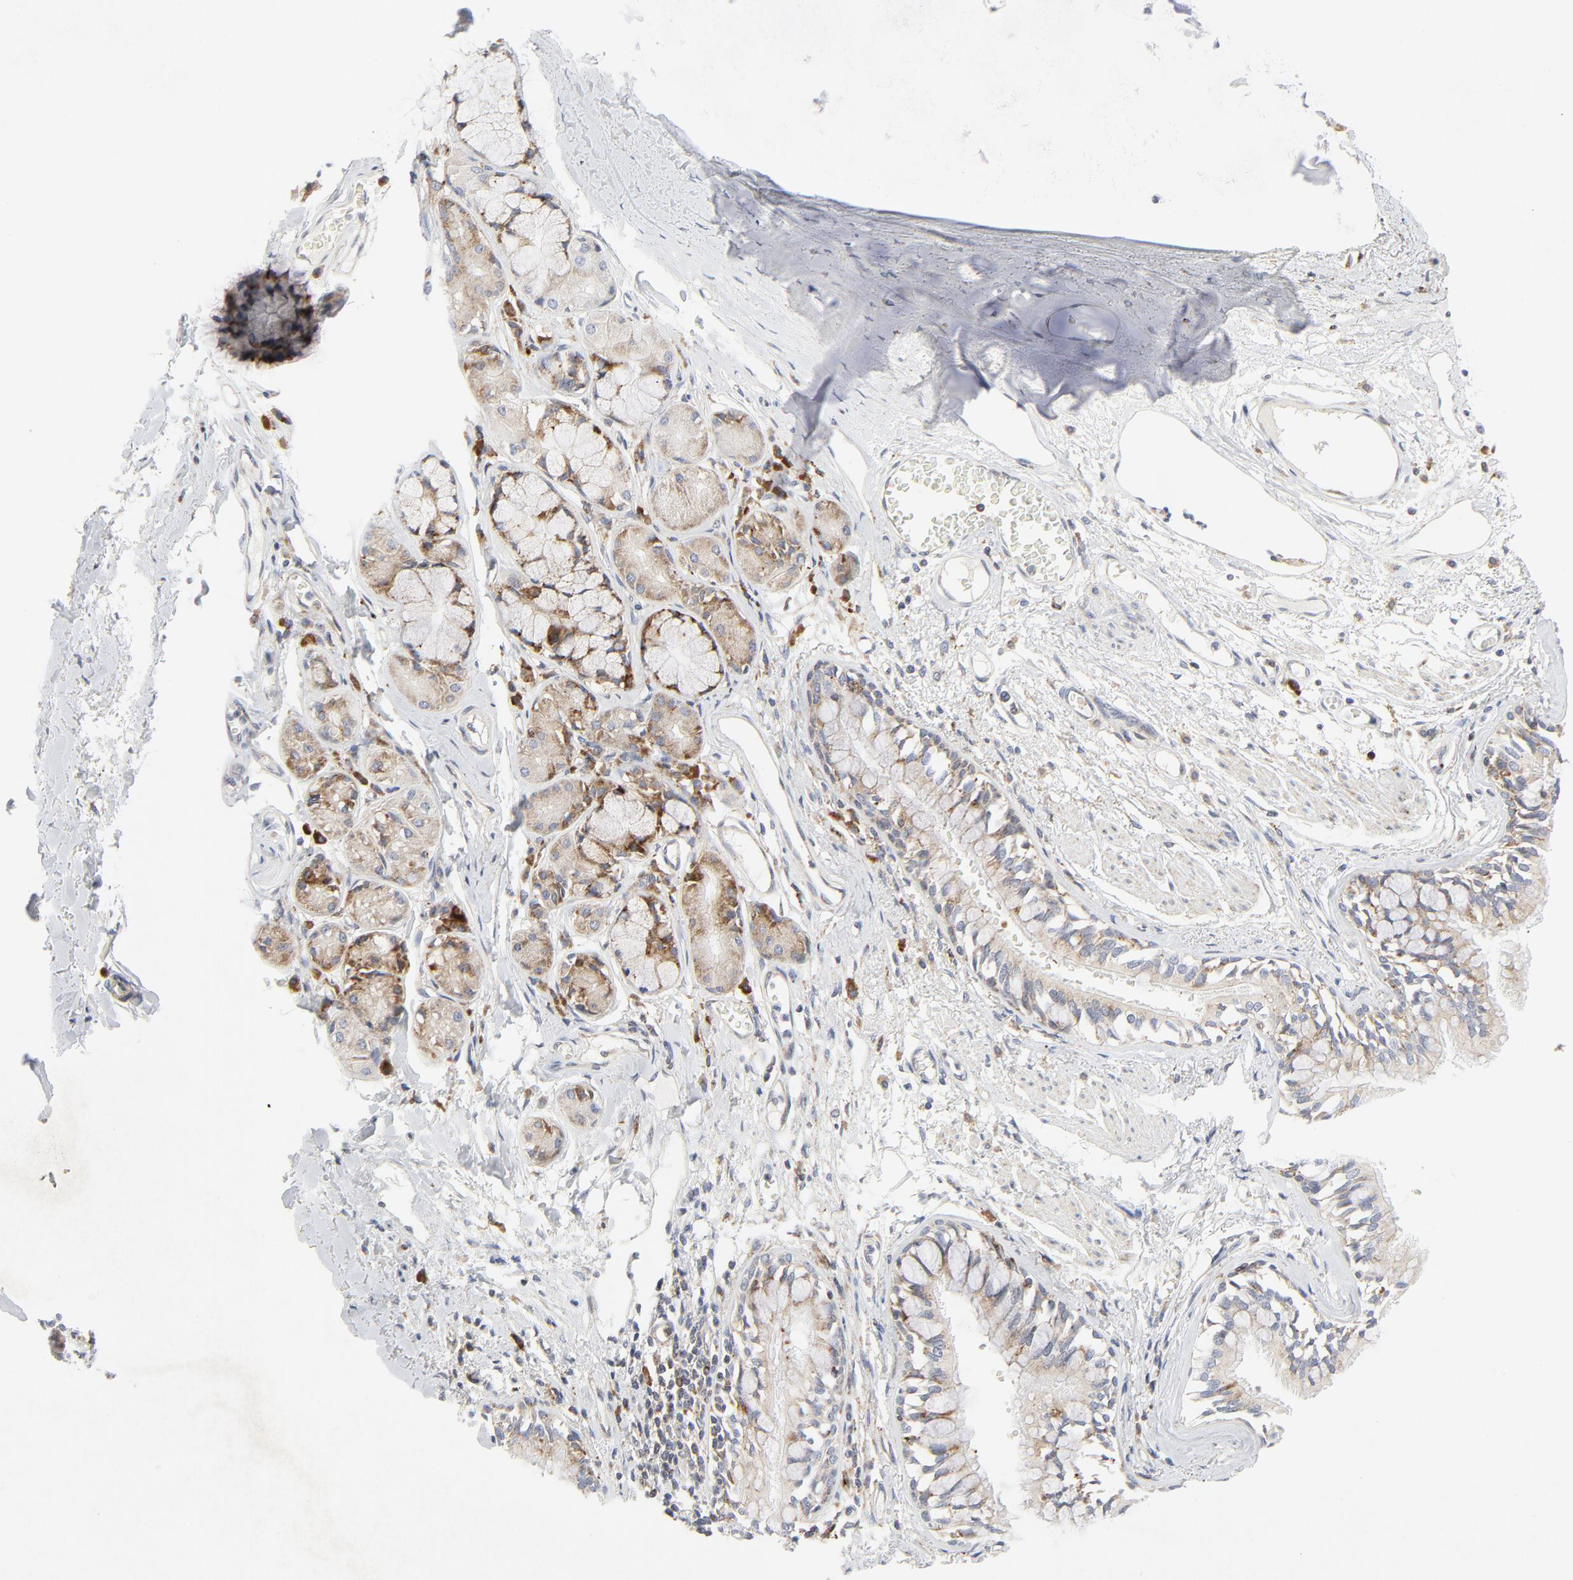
{"staining": {"intensity": "moderate", "quantity": ">75%", "location": "cytoplasmic/membranous"}, "tissue": "bronchus", "cell_type": "Respiratory epithelial cells", "image_type": "normal", "snomed": [{"axis": "morphology", "description": "Normal tissue, NOS"}, {"axis": "topography", "description": "Bronchus"}, {"axis": "topography", "description": "Lung"}], "caption": "Brown immunohistochemical staining in benign bronchus shows moderate cytoplasmic/membranous expression in about >75% of respiratory epithelial cells.", "gene": "LRP6", "patient": {"sex": "female", "age": 56}}